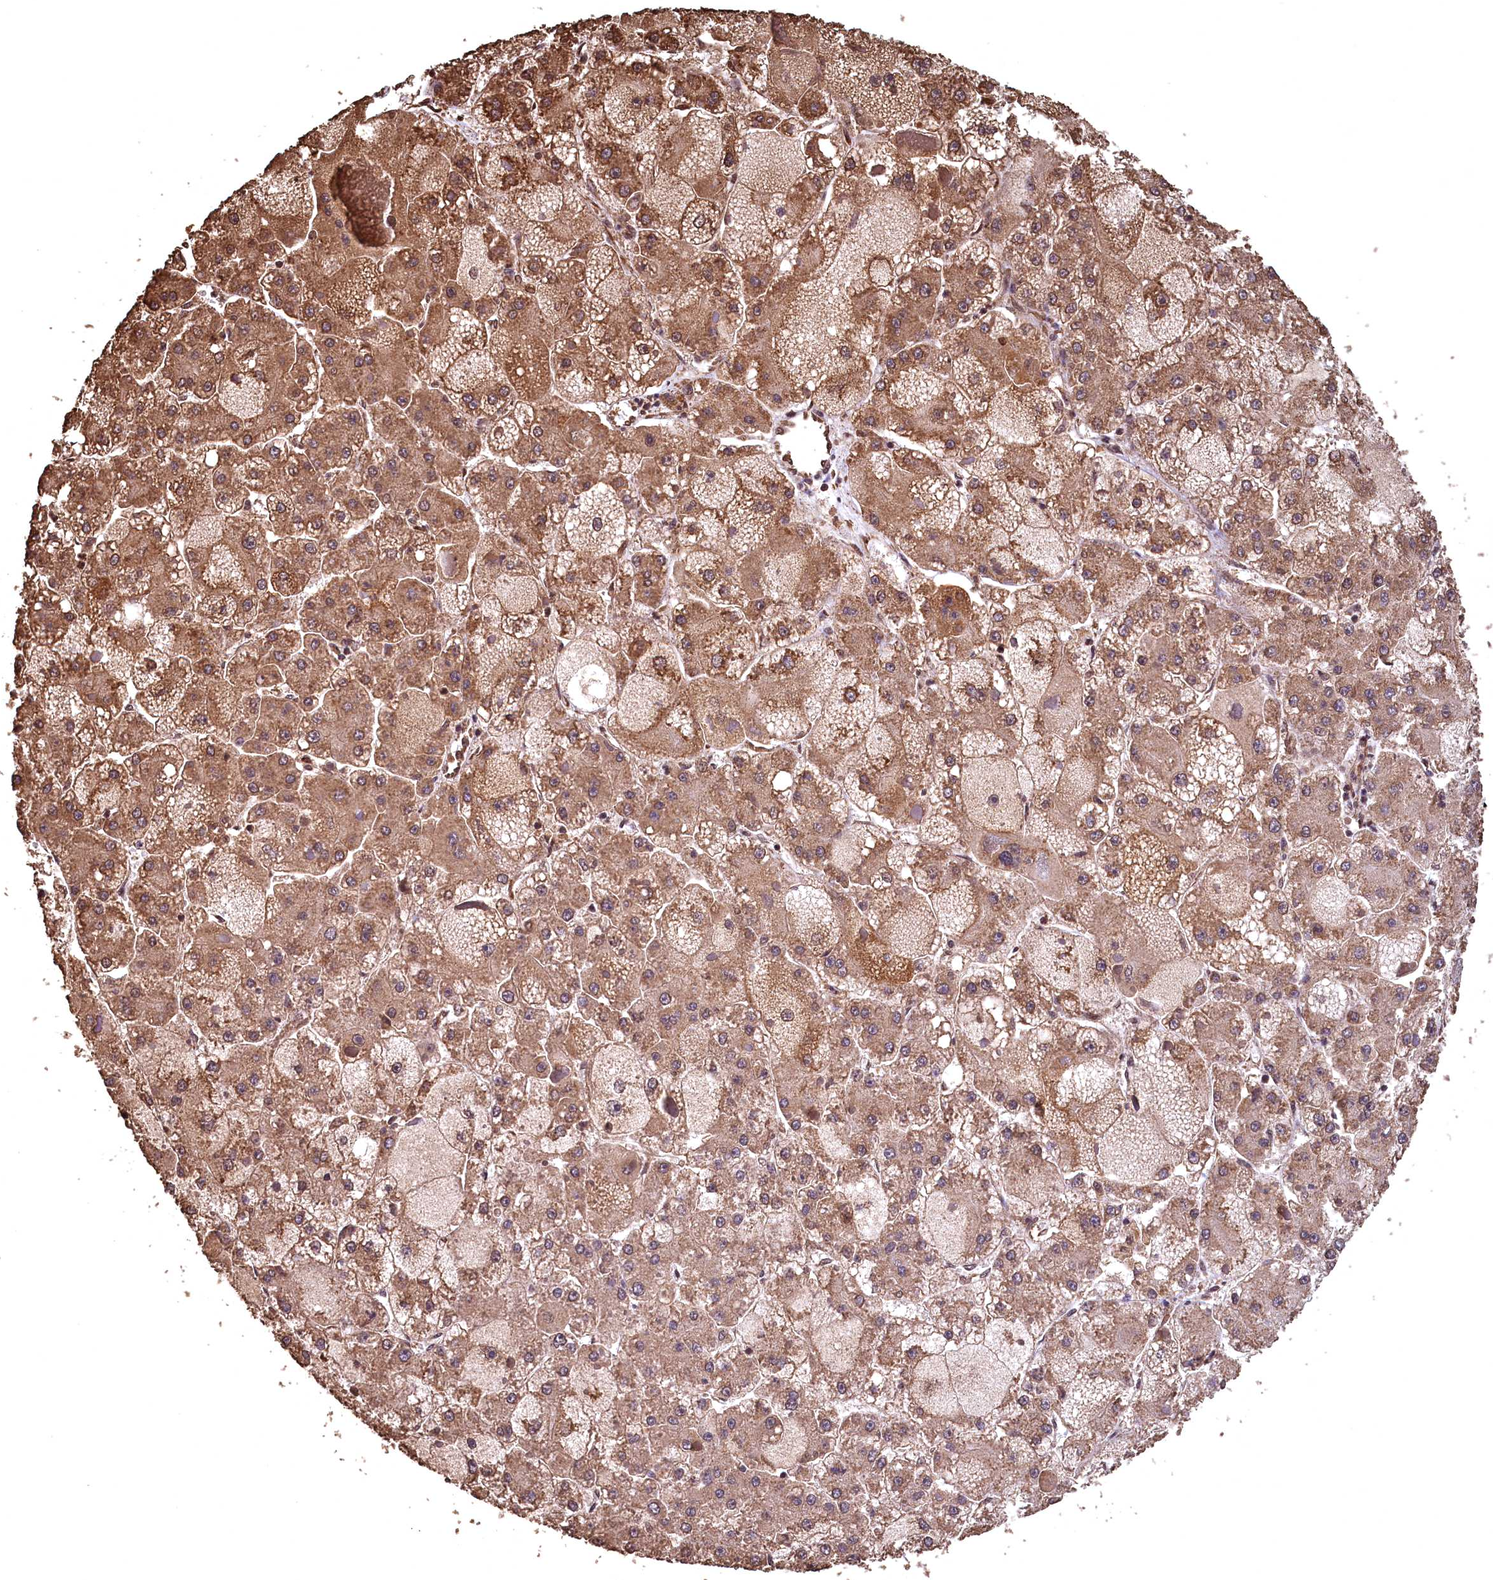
{"staining": {"intensity": "moderate", "quantity": ">75%", "location": "cytoplasmic/membranous"}, "tissue": "liver cancer", "cell_type": "Tumor cells", "image_type": "cancer", "snomed": [{"axis": "morphology", "description": "Carcinoma, Hepatocellular, NOS"}, {"axis": "topography", "description": "Liver"}], "caption": "Immunohistochemical staining of human liver hepatocellular carcinoma exhibits moderate cytoplasmic/membranous protein staining in approximately >75% of tumor cells.", "gene": "CEP57L1", "patient": {"sex": "female", "age": 73}}